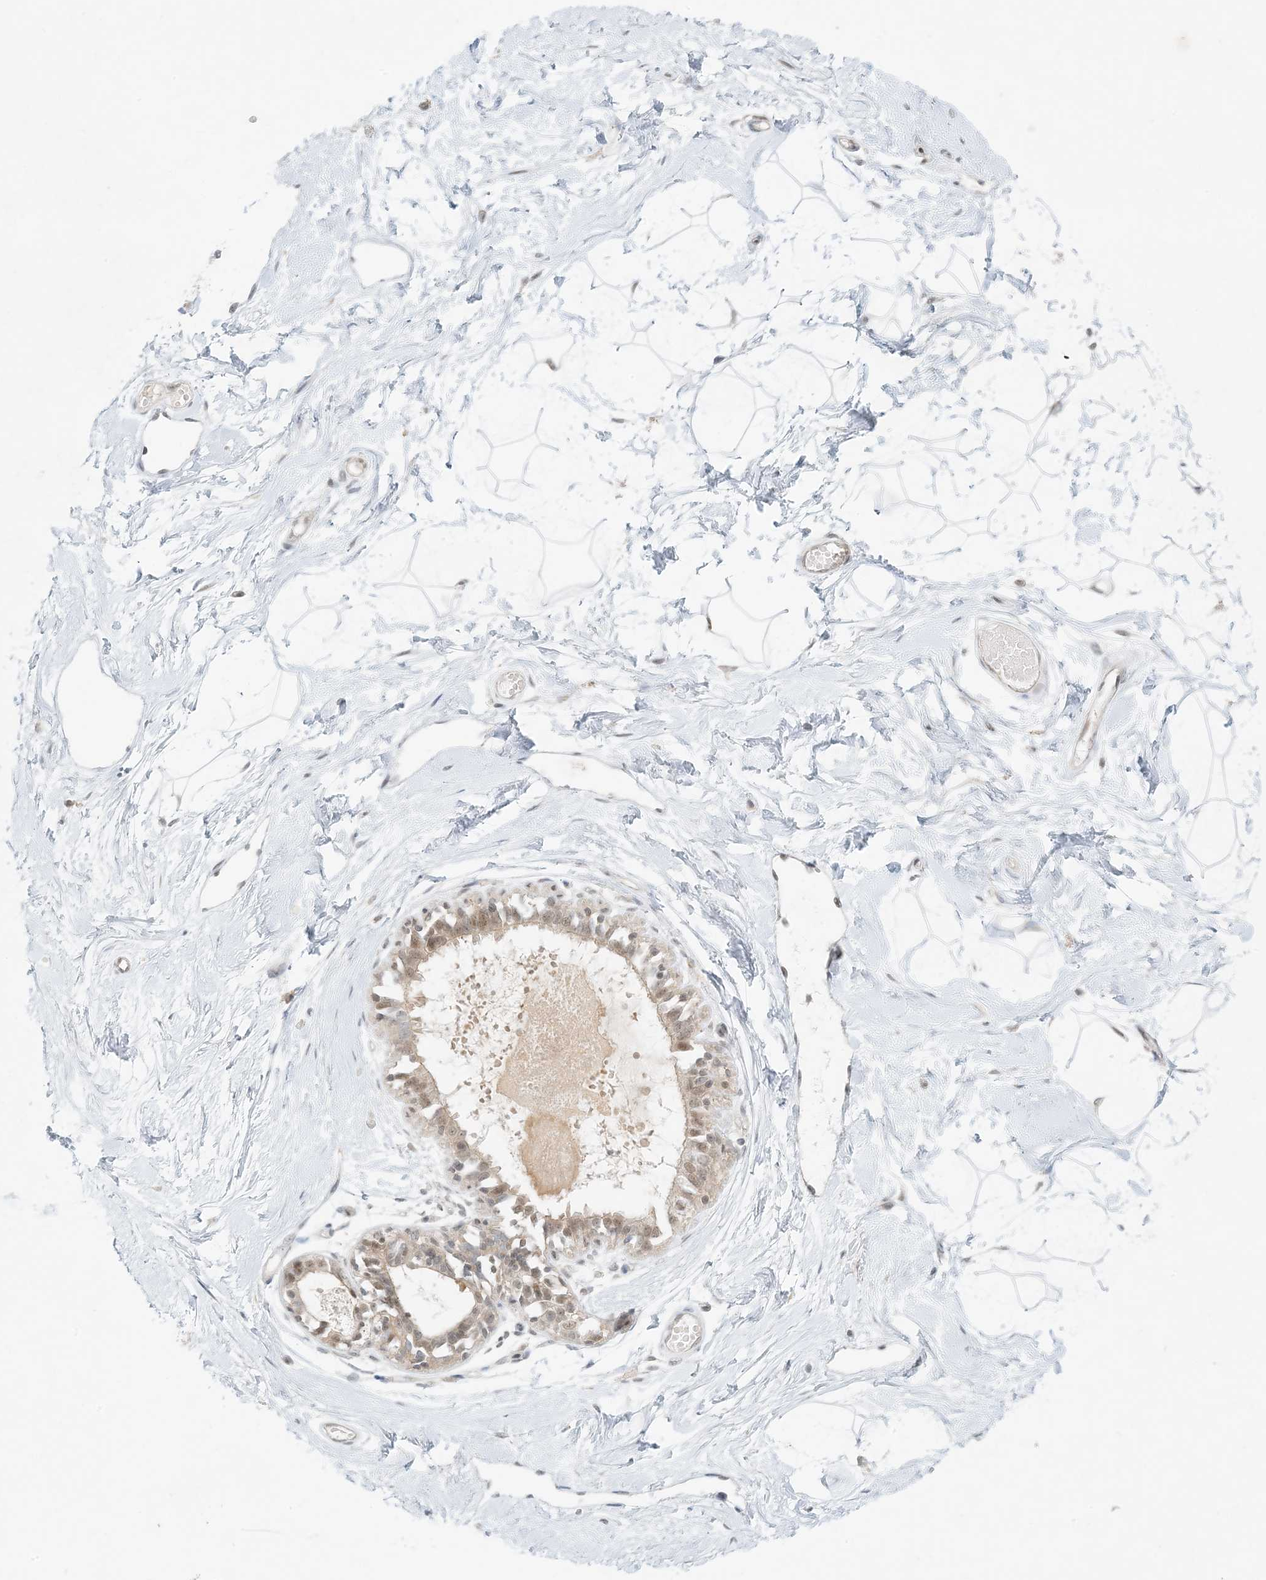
{"staining": {"intensity": "negative", "quantity": "none", "location": "none"}, "tissue": "breast", "cell_type": "Adipocytes", "image_type": "normal", "snomed": [{"axis": "morphology", "description": "Normal tissue, NOS"}, {"axis": "topography", "description": "Breast"}], "caption": "Adipocytes are negative for brown protein staining in normal breast. Brightfield microscopy of IHC stained with DAB (3,3'-diaminobenzidine) (brown) and hematoxylin (blue), captured at high magnification.", "gene": "OBI1", "patient": {"sex": "female", "age": 45}}